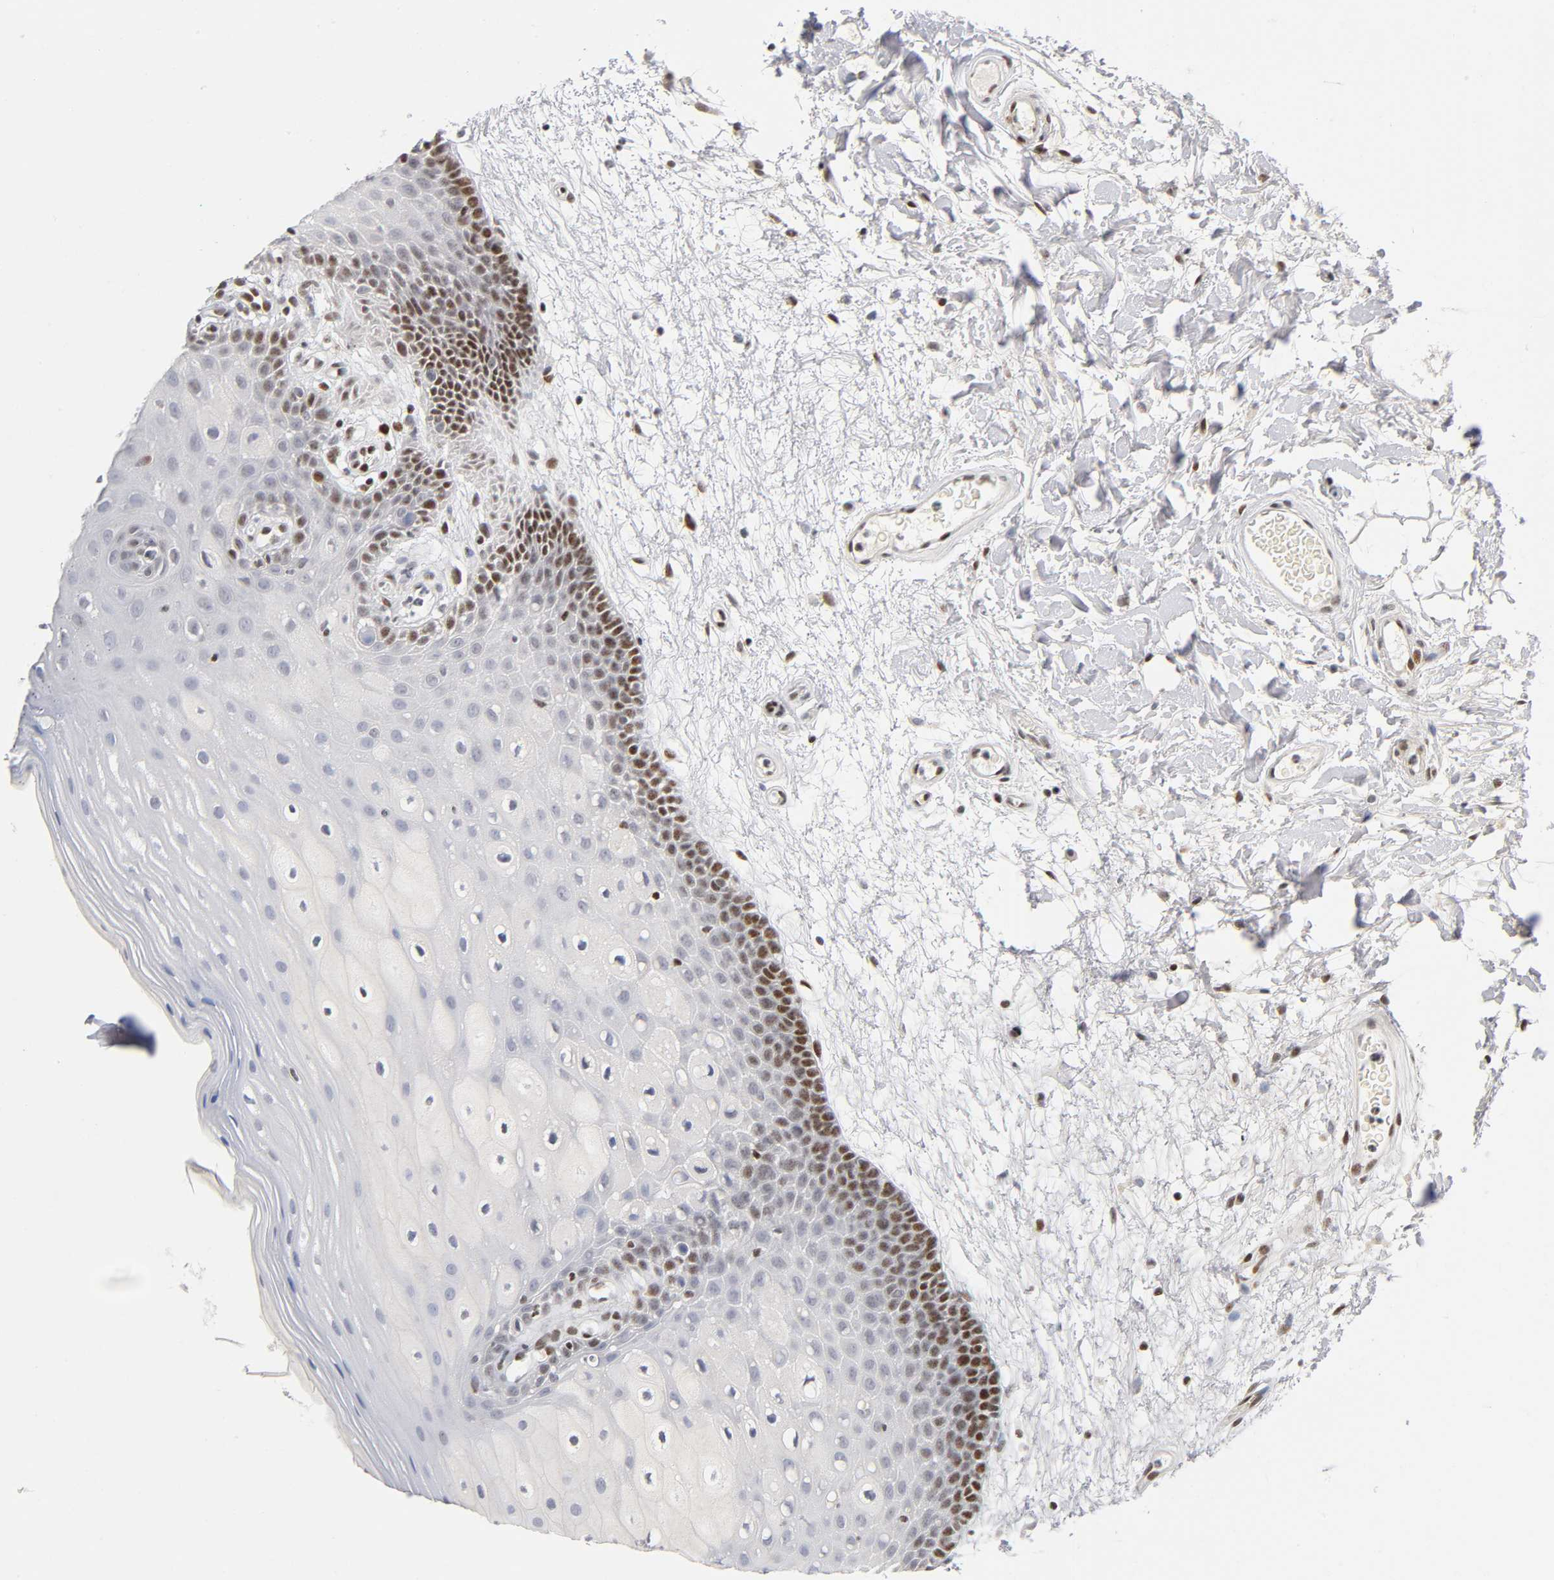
{"staining": {"intensity": "moderate", "quantity": "<25%", "location": "nuclear"}, "tissue": "oral mucosa", "cell_type": "Squamous epithelial cells", "image_type": "normal", "snomed": [{"axis": "morphology", "description": "Normal tissue, NOS"}, {"axis": "morphology", "description": "Squamous cell carcinoma, NOS"}, {"axis": "topography", "description": "Skeletal muscle"}, {"axis": "topography", "description": "Oral tissue"}, {"axis": "topography", "description": "Head-Neck"}], "caption": "Immunohistochemical staining of unremarkable human oral mucosa demonstrates moderate nuclear protein staining in approximately <25% of squamous epithelial cells. (DAB (3,3'-diaminobenzidine) IHC, brown staining for protein, blue staining for nuclei).", "gene": "SP3", "patient": {"sex": "male", "age": 71}}